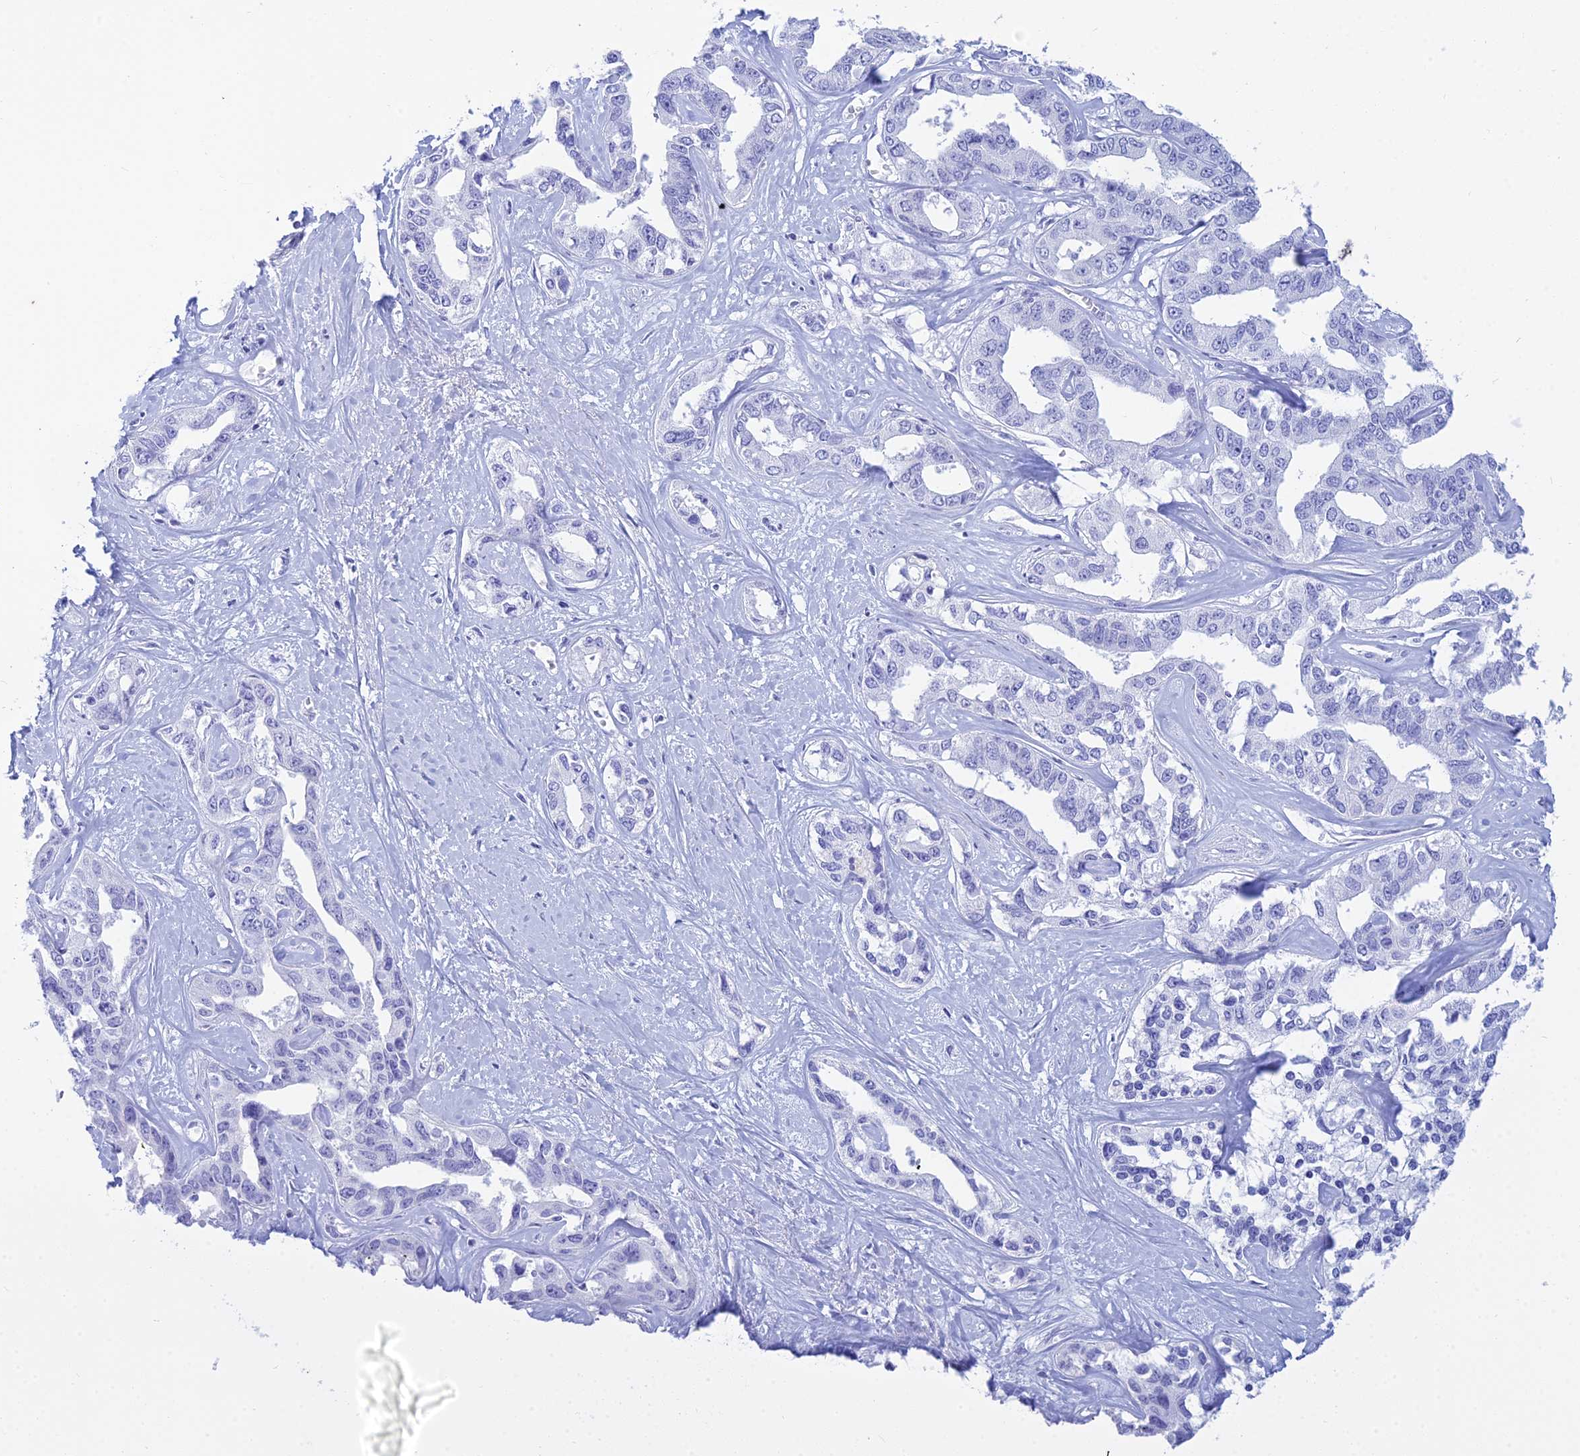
{"staining": {"intensity": "negative", "quantity": "none", "location": "none"}, "tissue": "liver cancer", "cell_type": "Tumor cells", "image_type": "cancer", "snomed": [{"axis": "morphology", "description": "Cholangiocarcinoma"}, {"axis": "topography", "description": "Liver"}], "caption": "IHC image of liver cholangiocarcinoma stained for a protein (brown), which demonstrates no staining in tumor cells. (DAB (3,3'-diaminobenzidine) immunohistochemistry (IHC), high magnification).", "gene": "PATE4", "patient": {"sex": "male", "age": 59}}